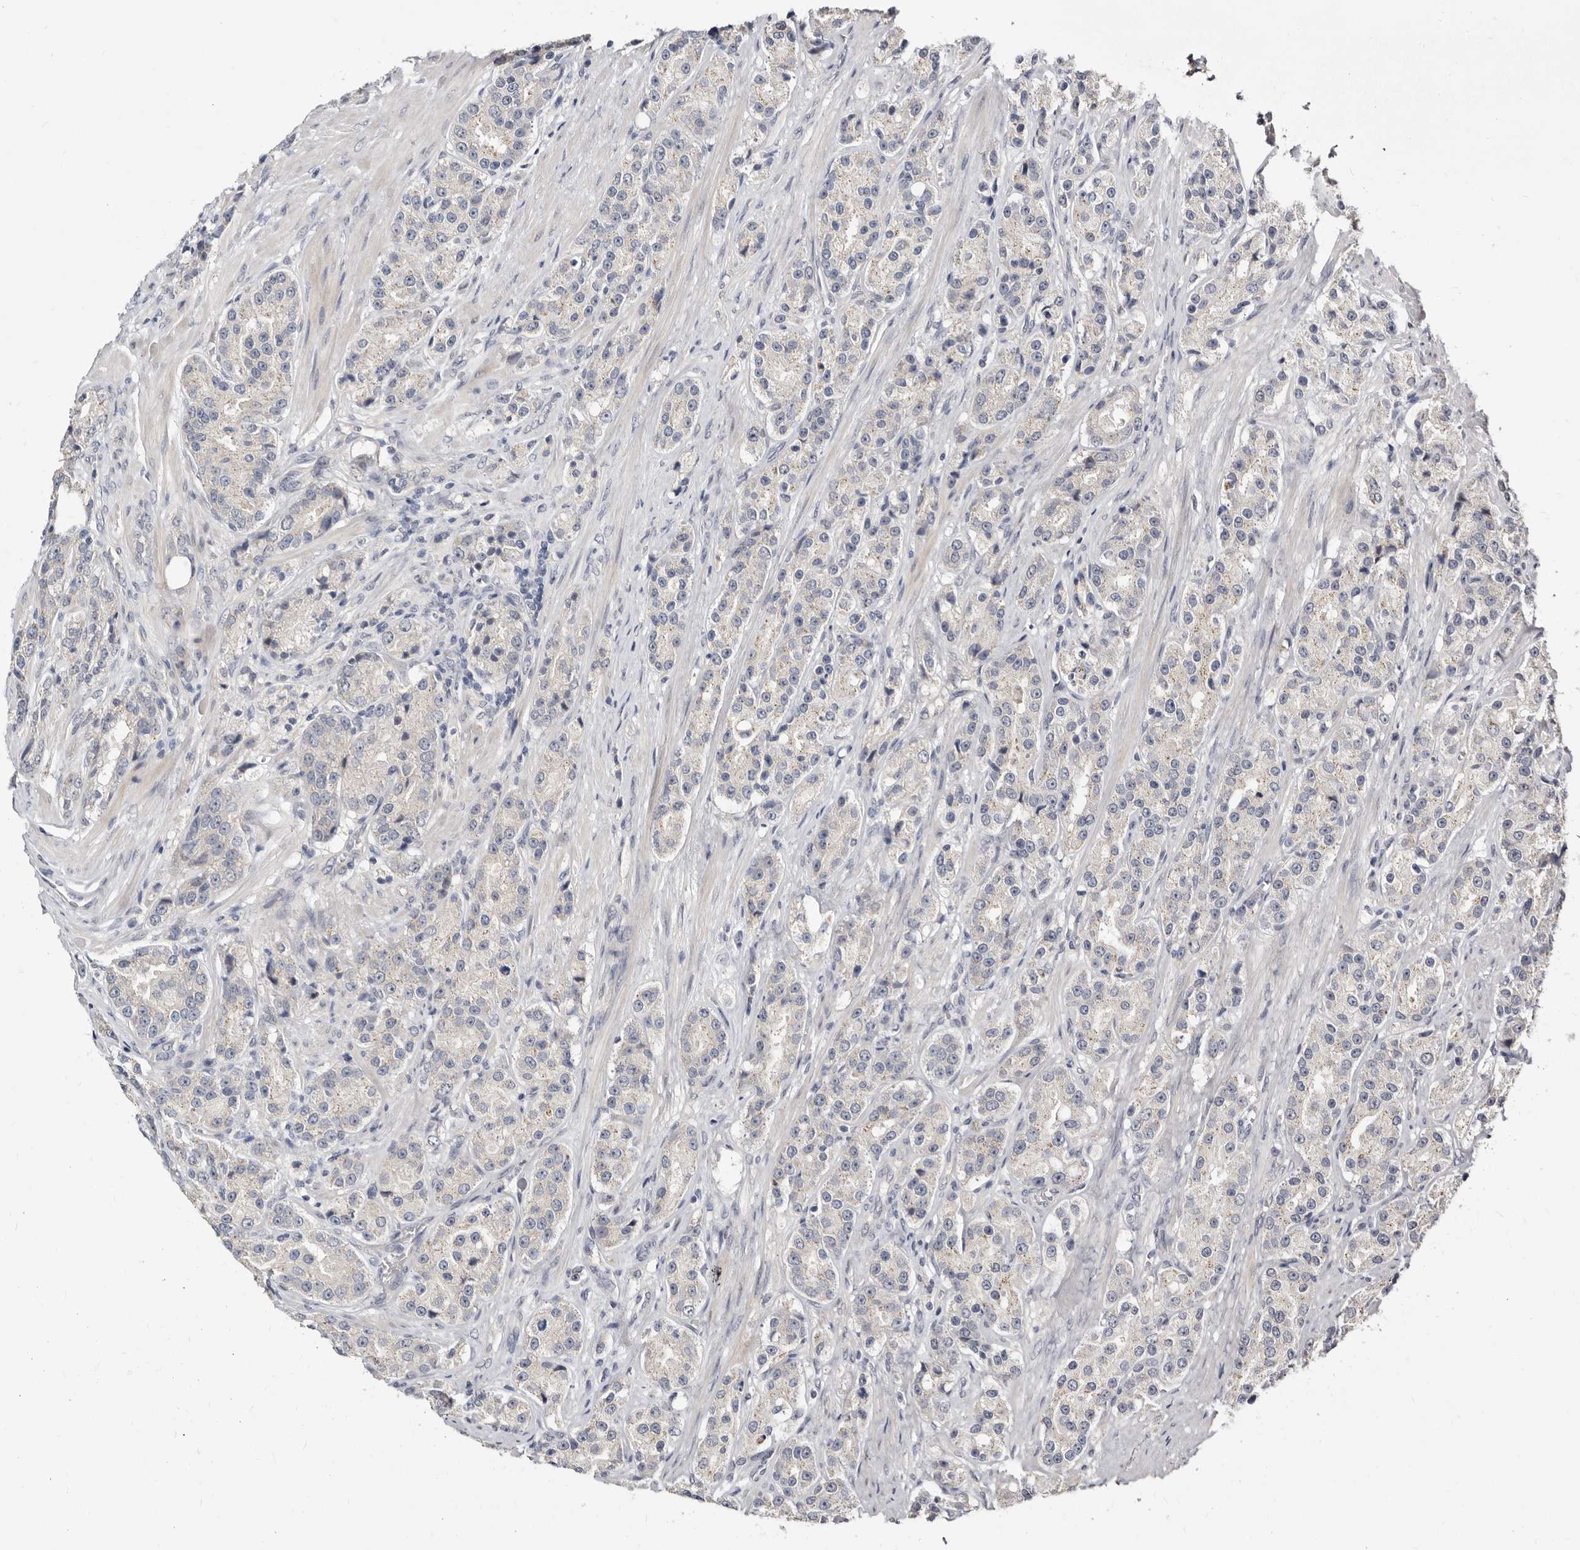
{"staining": {"intensity": "negative", "quantity": "none", "location": "none"}, "tissue": "prostate cancer", "cell_type": "Tumor cells", "image_type": "cancer", "snomed": [{"axis": "morphology", "description": "Adenocarcinoma, High grade"}, {"axis": "topography", "description": "Prostate"}], "caption": "Immunohistochemistry histopathology image of neoplastic tissue: prostate cancer (adenocarcinoma (high-grade)) stained with DAB (3,3'-diaminobenzidine) exhibits no significant protein positivity in tumor cells.", "gene": "KLHL4", "patient": {"sex": "male", "age": 60}}